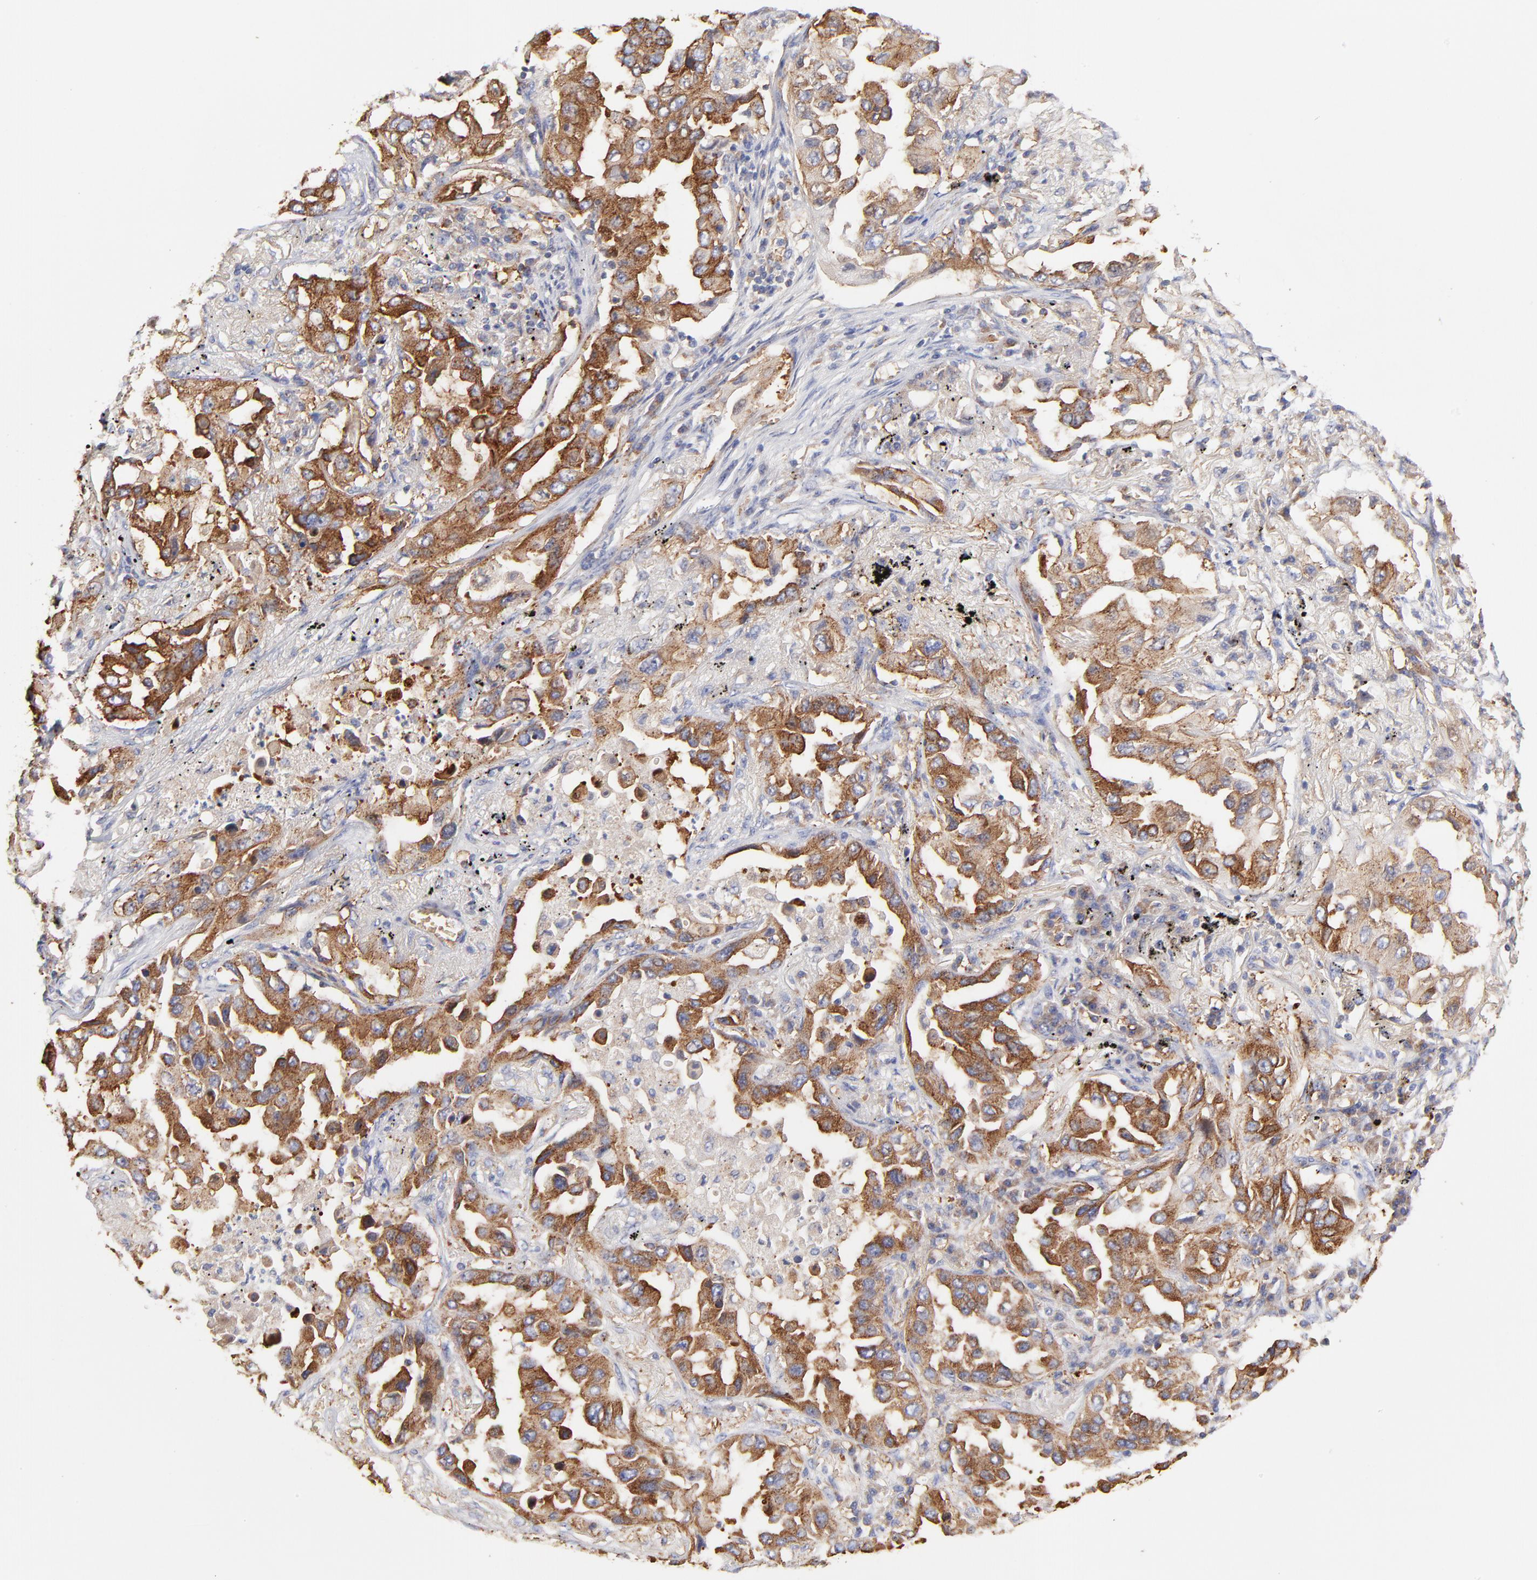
{"staining": {"intensity": "moderate", "quantity": ">75%", "location": "cytoplasmic/membranous"}, "tissue": "lung cancer", "cell_type": "Tumor cells", "image_type": "cancer", "snomed": [{"axis": "morphology", "description": "Adenocarcinoma, NOS"}, {"axis": "topography", "description": "Lung"}], "caption": "Immunohistochemical staining of lung cancer (adenocarcinoma) shows medium levels of moderate cytoplasmic/membranous staining in about >75% of tumor cells.", "gene": "CD2AP", "patient": {"sex": "female", "age": 65}}